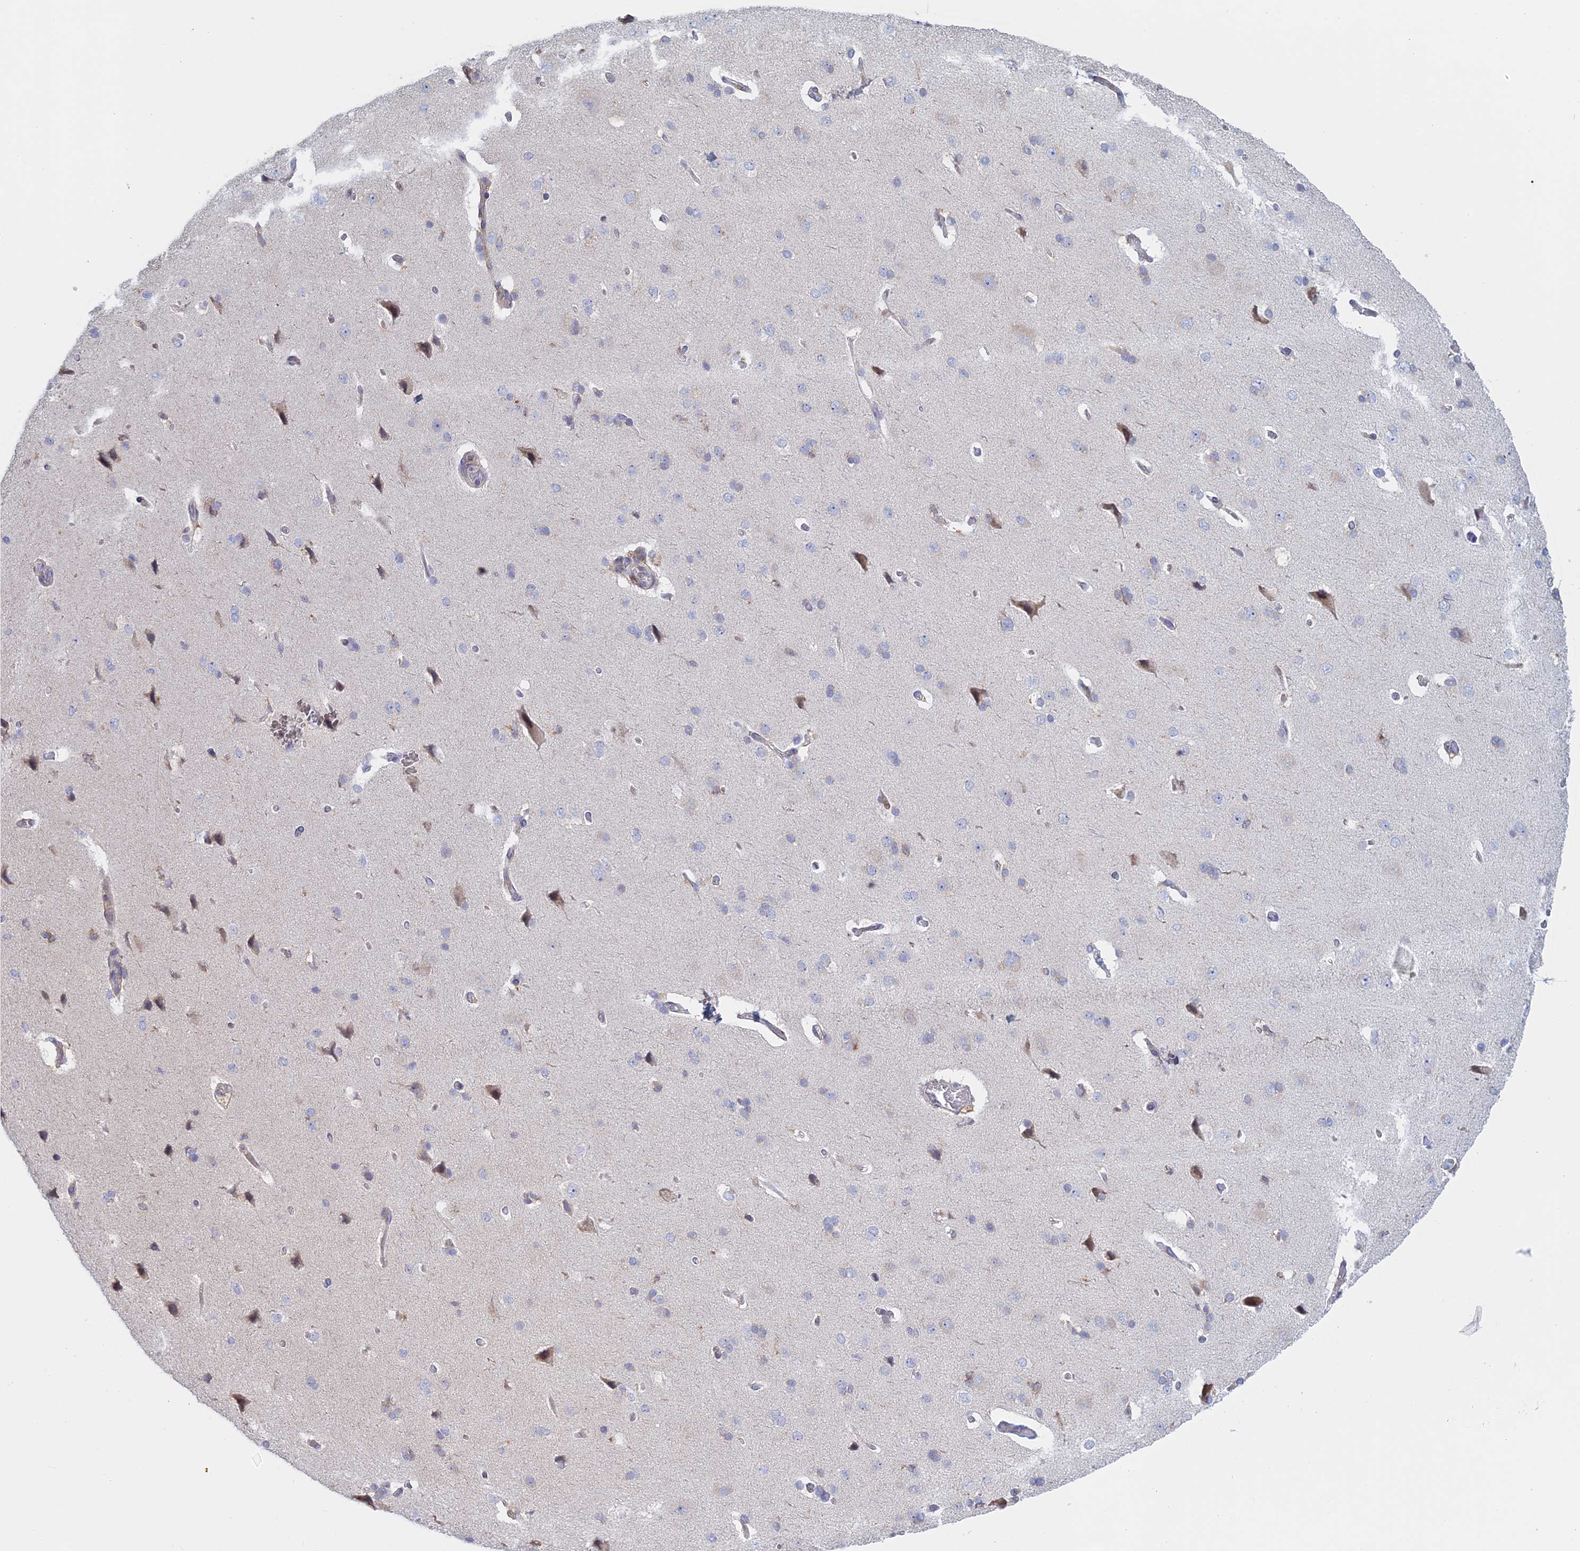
{"staining": {"intensity": "weak", "quantity": ">75%", "location": "cytoplasmic/membranous"}, "tissue": "cerebral cortex", "cell_type": "Endothelial cells", "image_type": "normal", "snomed": [{"axis": "morphology", "description": "Normal tissue, NOS"}, {"axis": "topography", "description": "Cerebral cortex"}], "caption": "Immunohistochemical staining of unremarkable human cerebral cortex shows low levels of weak cytoplasmic/membranous expression in approximately >75% of endothelial cells.", "gene": "GMIP", "patient": {"sex": "male", "age": 62}}